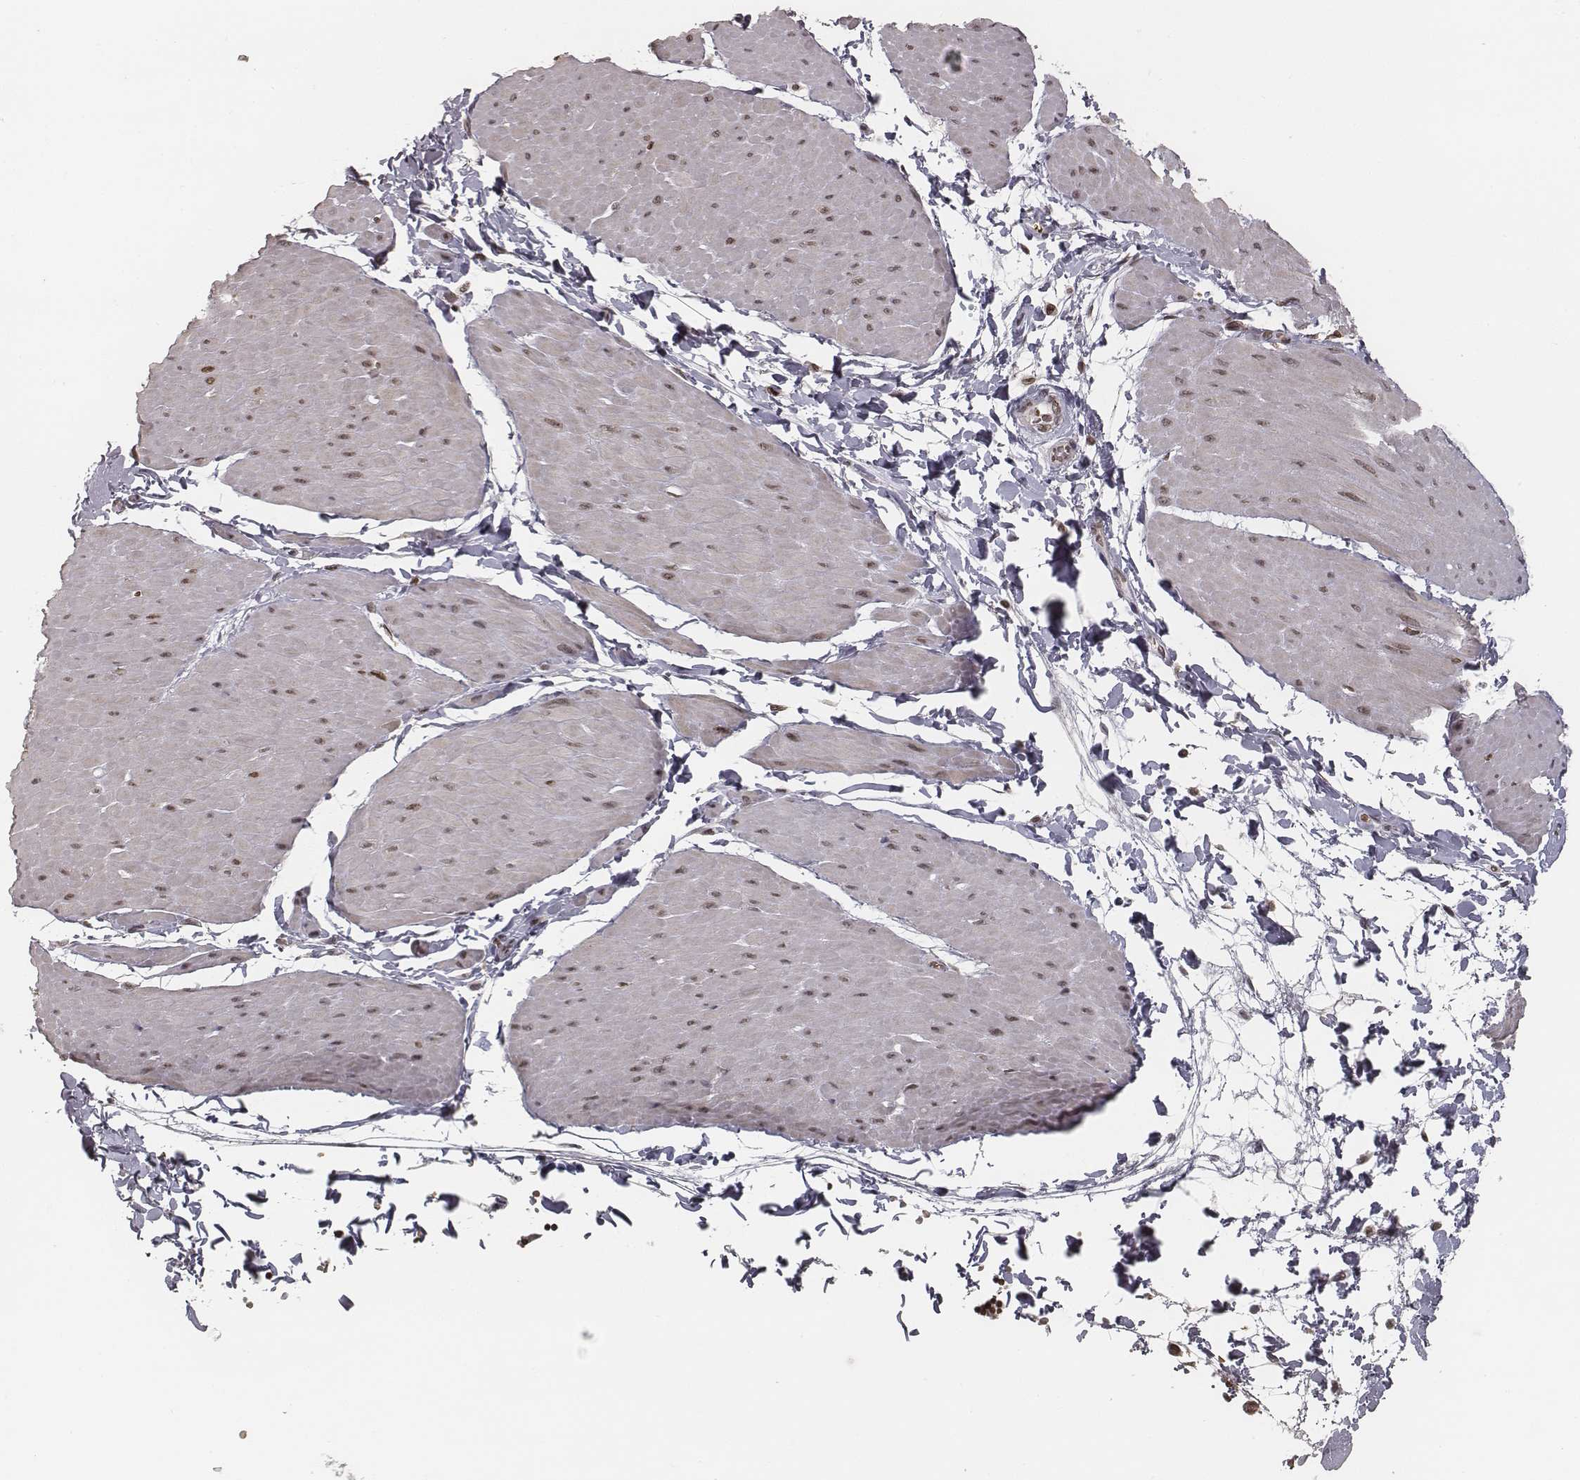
{"staining": {"intensity": "negative", "quantity": "none", "location": "none"}, "tissue": "adipose tissue", "cell_type": "Adipocytes", "image_type": "normal", "snomed": [{"axis": "morphology", "description": "Normal tissue, NOS"}, {"axis": "topography", "description": "Smooth muscle"}, {"axis": "topography", "description": "Peripheral nerve tissue"}], "caption": "This is an immunohistochemistry photomicrograph of unremarkable human adipose tissue. There is no expression in adipocytes.", "gene": "HMGA2", "patient": {"sex": "male", "age": 58}}